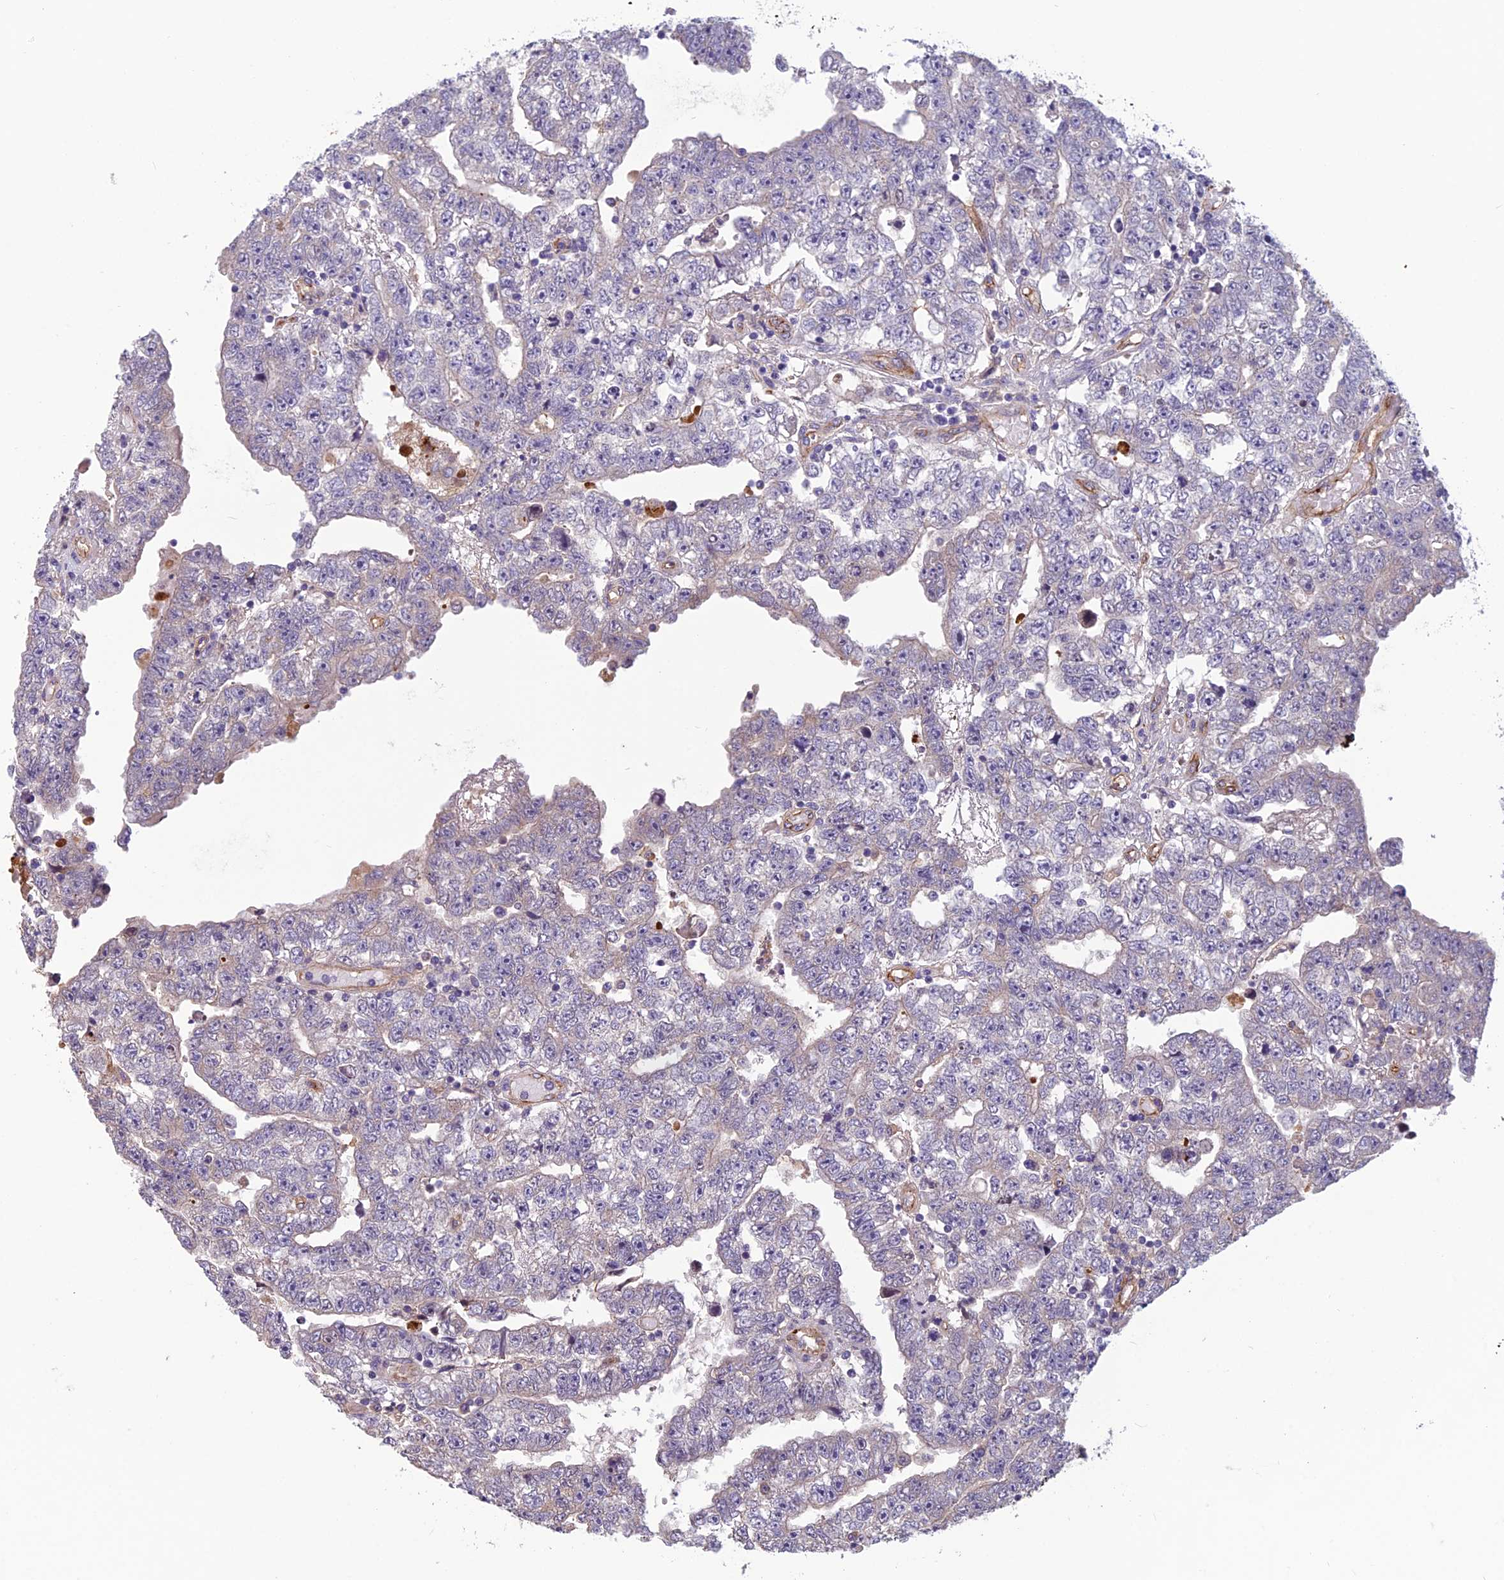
{"staining": {"intensity": "negative", "quantity": "none", "location": "none"}, "tissue": "testis cancer", "cell_type": "Tumor cells", "image_type": "cancer", "snomed": [{"axis": "morphology", "description": "Carcinoma, Embryonal, NOS"}, {"axis": "topography", "description": "Testis"}], "caption": "This is an IHC micrograph of testis cancer (embryonal carcinoma). There is no positivity in tumor cells.", "gene": "TSPAN15", "patient": {"sex": "male", "age": 25}}